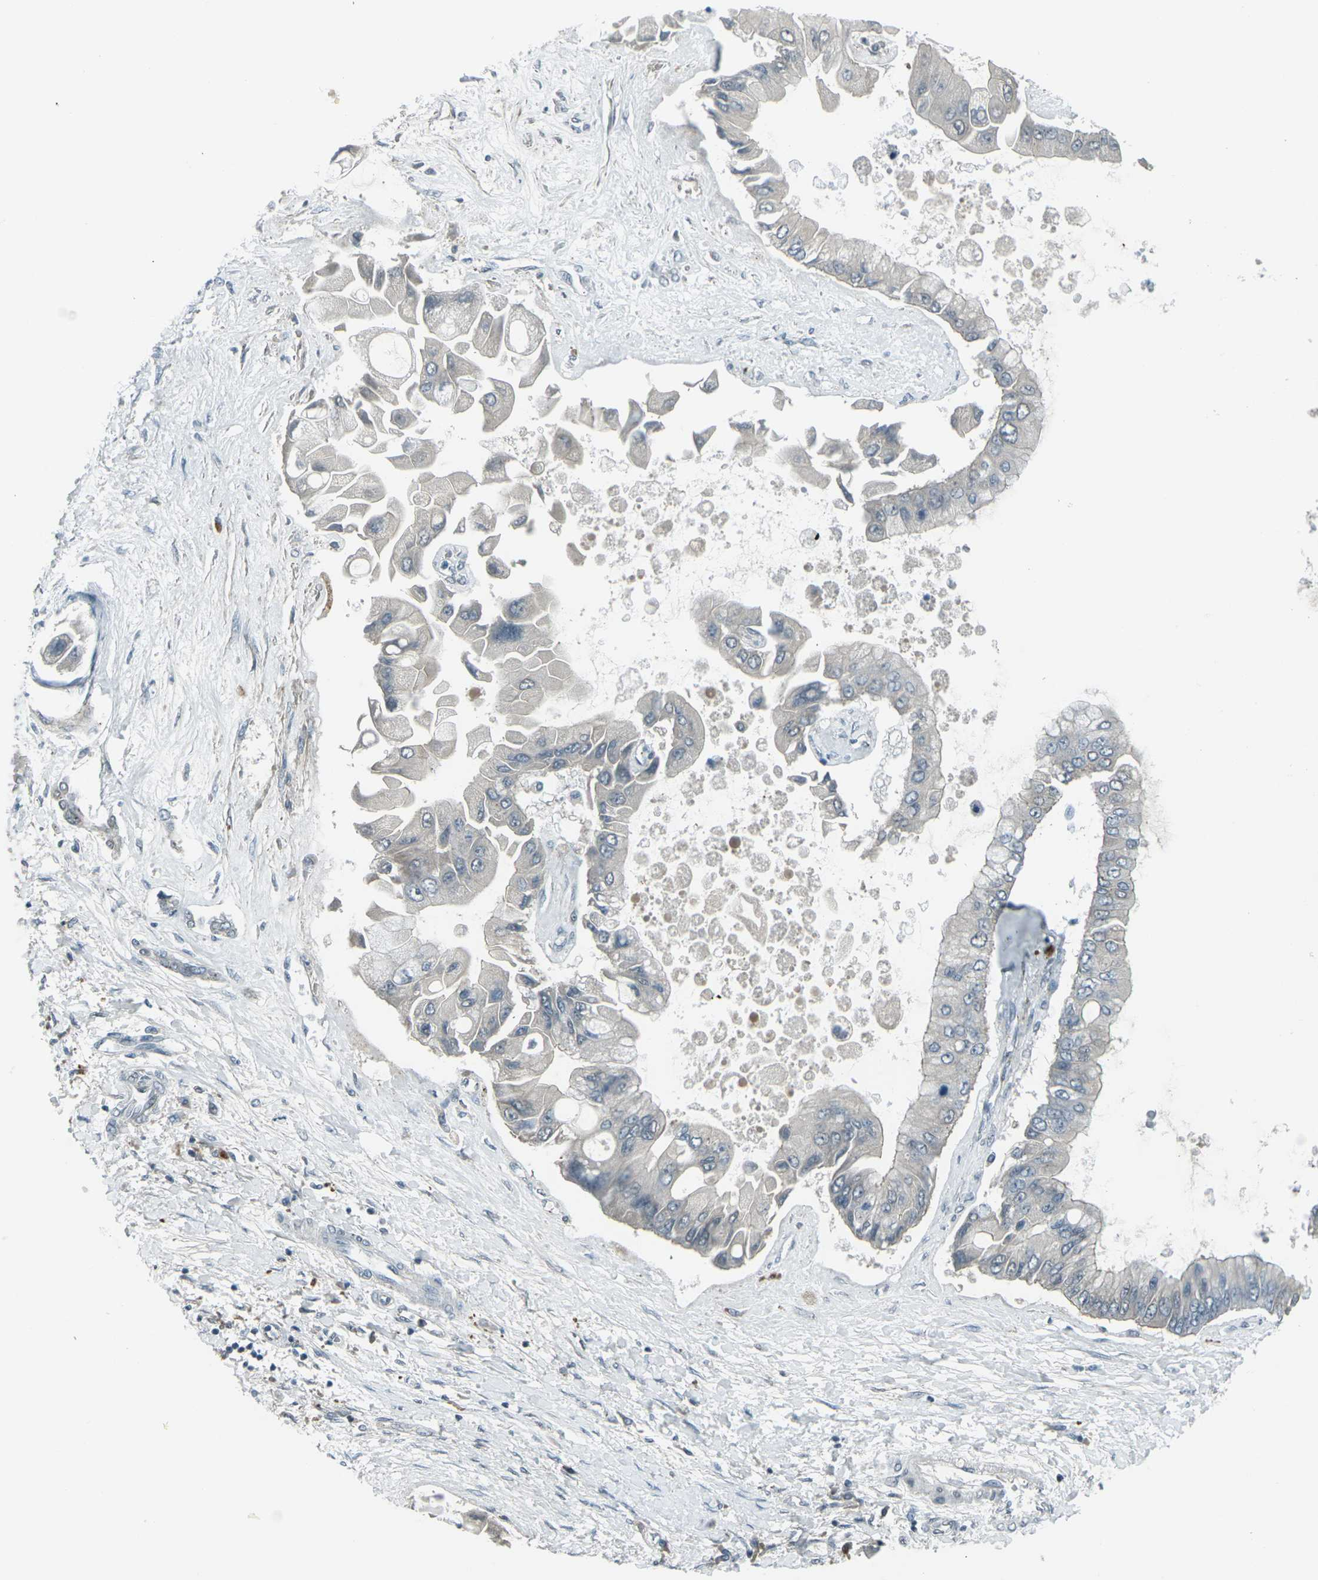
{"staining": {"intensity": "negative", "quantity": "none", "location": "none"}, "tissue": "liver cancer", "cell_type": "Tumor cells", "image_type": "cancer", "snomed": [{"axis": "morphology", "description": "Cholangiocarcinoma"}, {"axis": "topography", "description": "Liver"}], "caption": "There is no significant expression in tumor cells of cholangiocarcinoma (liver). (Stains: DAB IHC with hematoxylin counter stain, Microscopy: brightfield microscopy at high magnification).", "gene": "GPR19", "patient": {"sex": "male", "age": 50}}